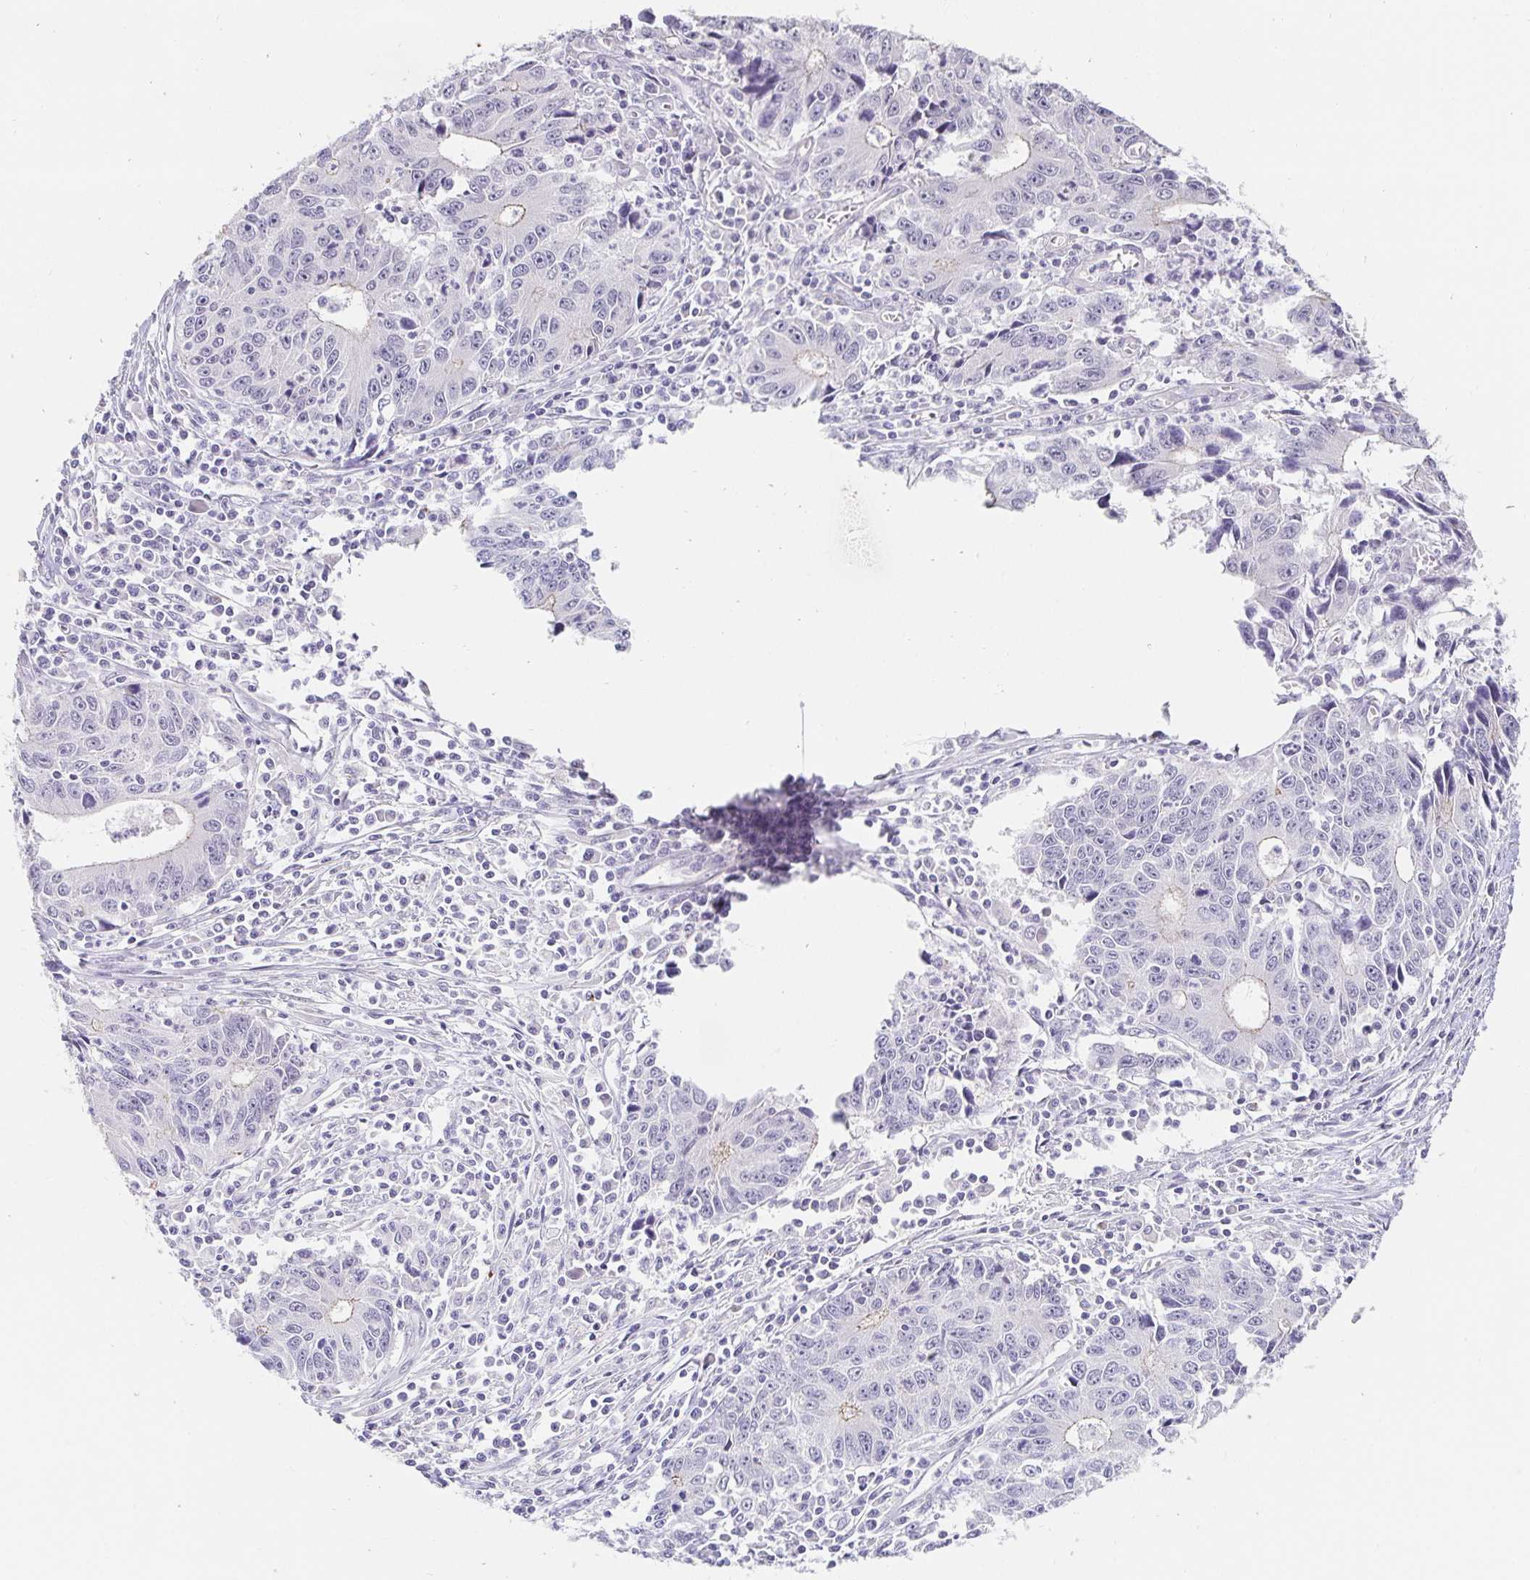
{"staining": {"intensity": "negative", "quantity": "none", "location": "none"}, "tissue": "liver cancer", "cell_type": "Tumor cells", "image_type": "cancer", "snomed": [{"axis": "morphology", "description": "Cholangiocarcinoma"}, {"axis": "topography", "description": "Liver"}], "caption": "DAB immunohistochemical staining of liver cholangiocarcinoma reveals no significant staining in tumor cells.", "gene": "PDX1", "patient": {"sex": "male", "age": 65}}